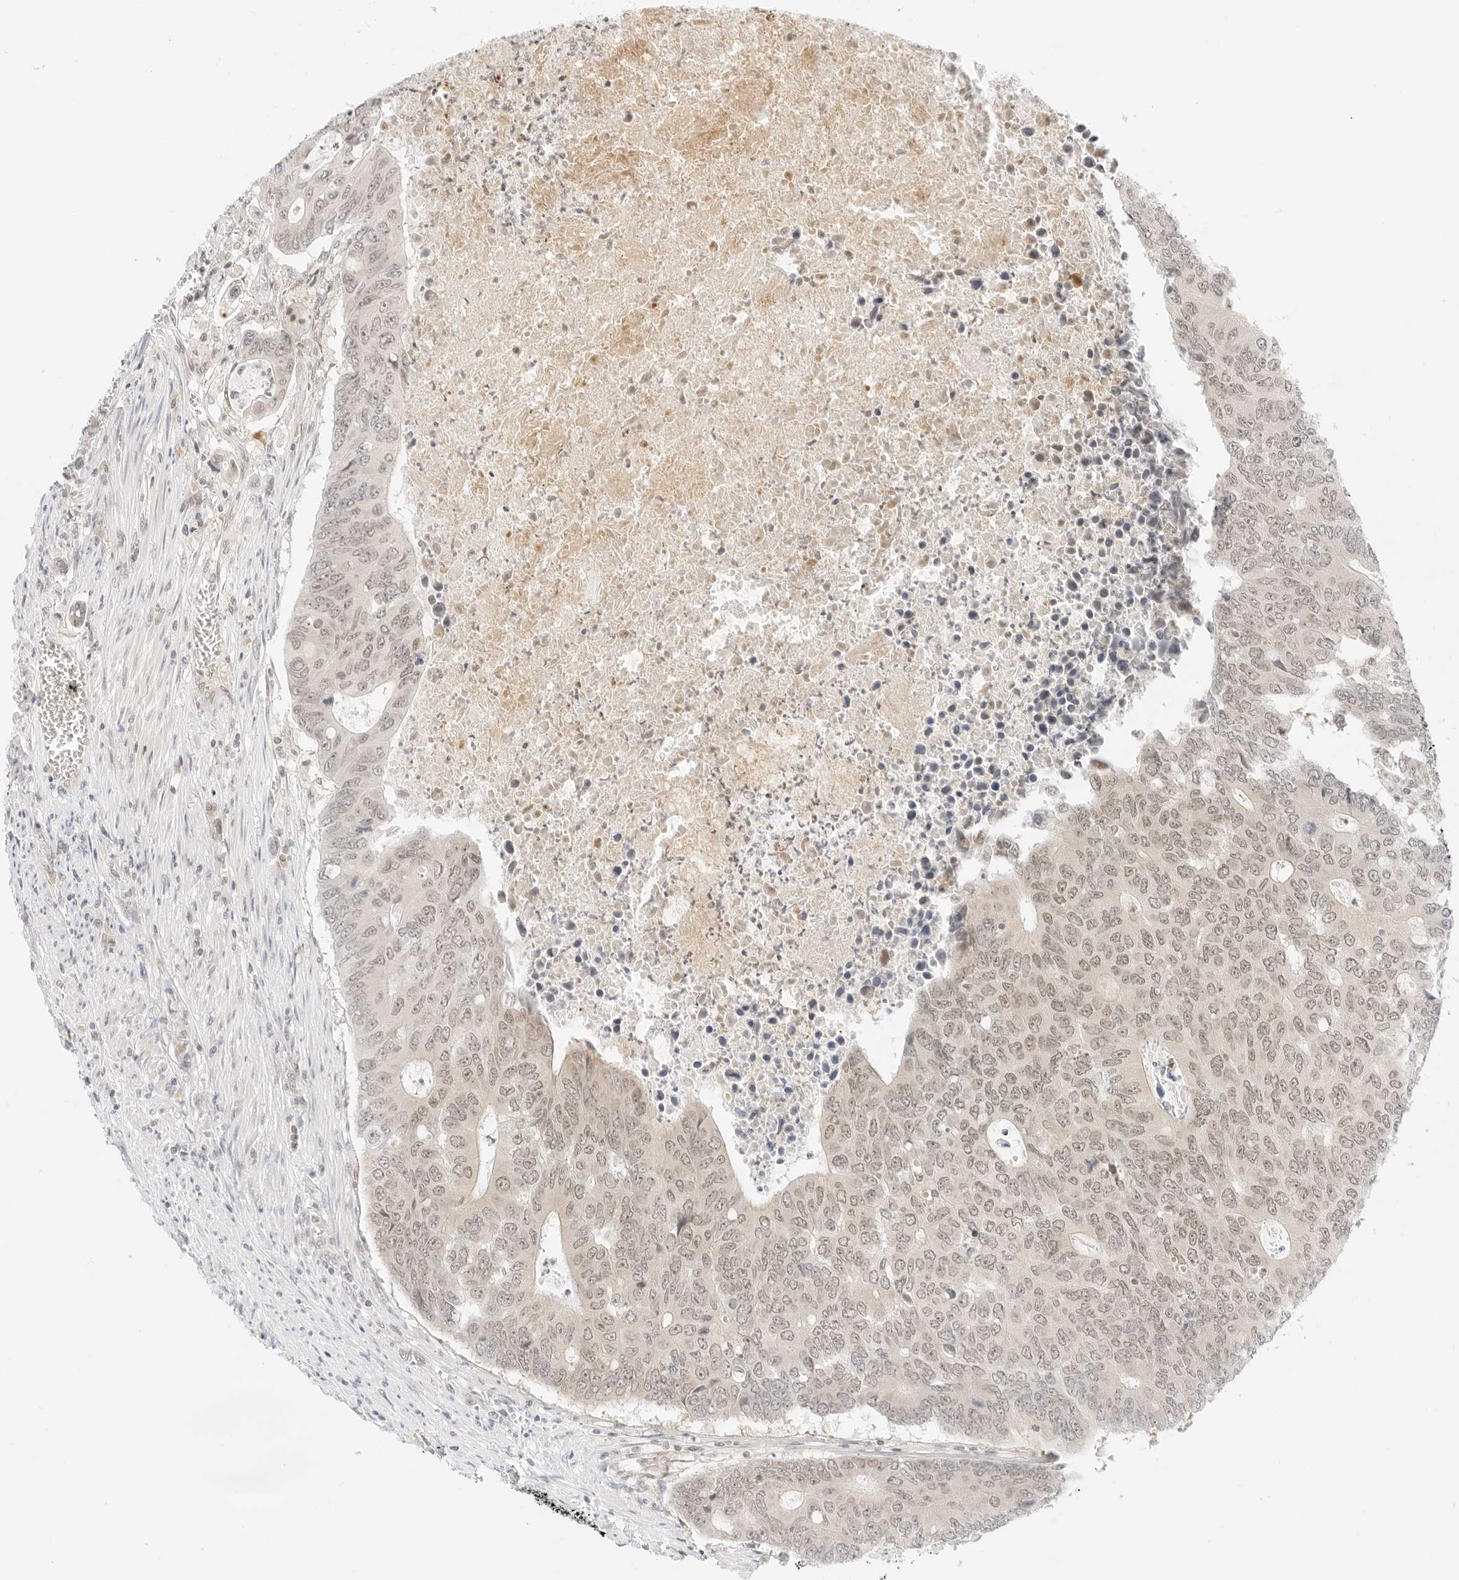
{"staining": {"intensity": "weak", "quantity": ">75%", "location": "nuclear"}, "tissue": "colorectal cancer", "cell_type": "Tumor cells", "image_type": "cancer", "snomed": [{"axis": "morphology", "description": "Adenocarcinoma, NOS"}, {"axis": "topography", "description": "Colon"}], "caption": "Brown immunohistochemical staining in colorectal cancer (adenocarcinoma) reveals weak nuclear positivity in approximately >75% of tumor cells.", "gene": "POLR3C", "patient": {"sex": "male", "age": 87}}